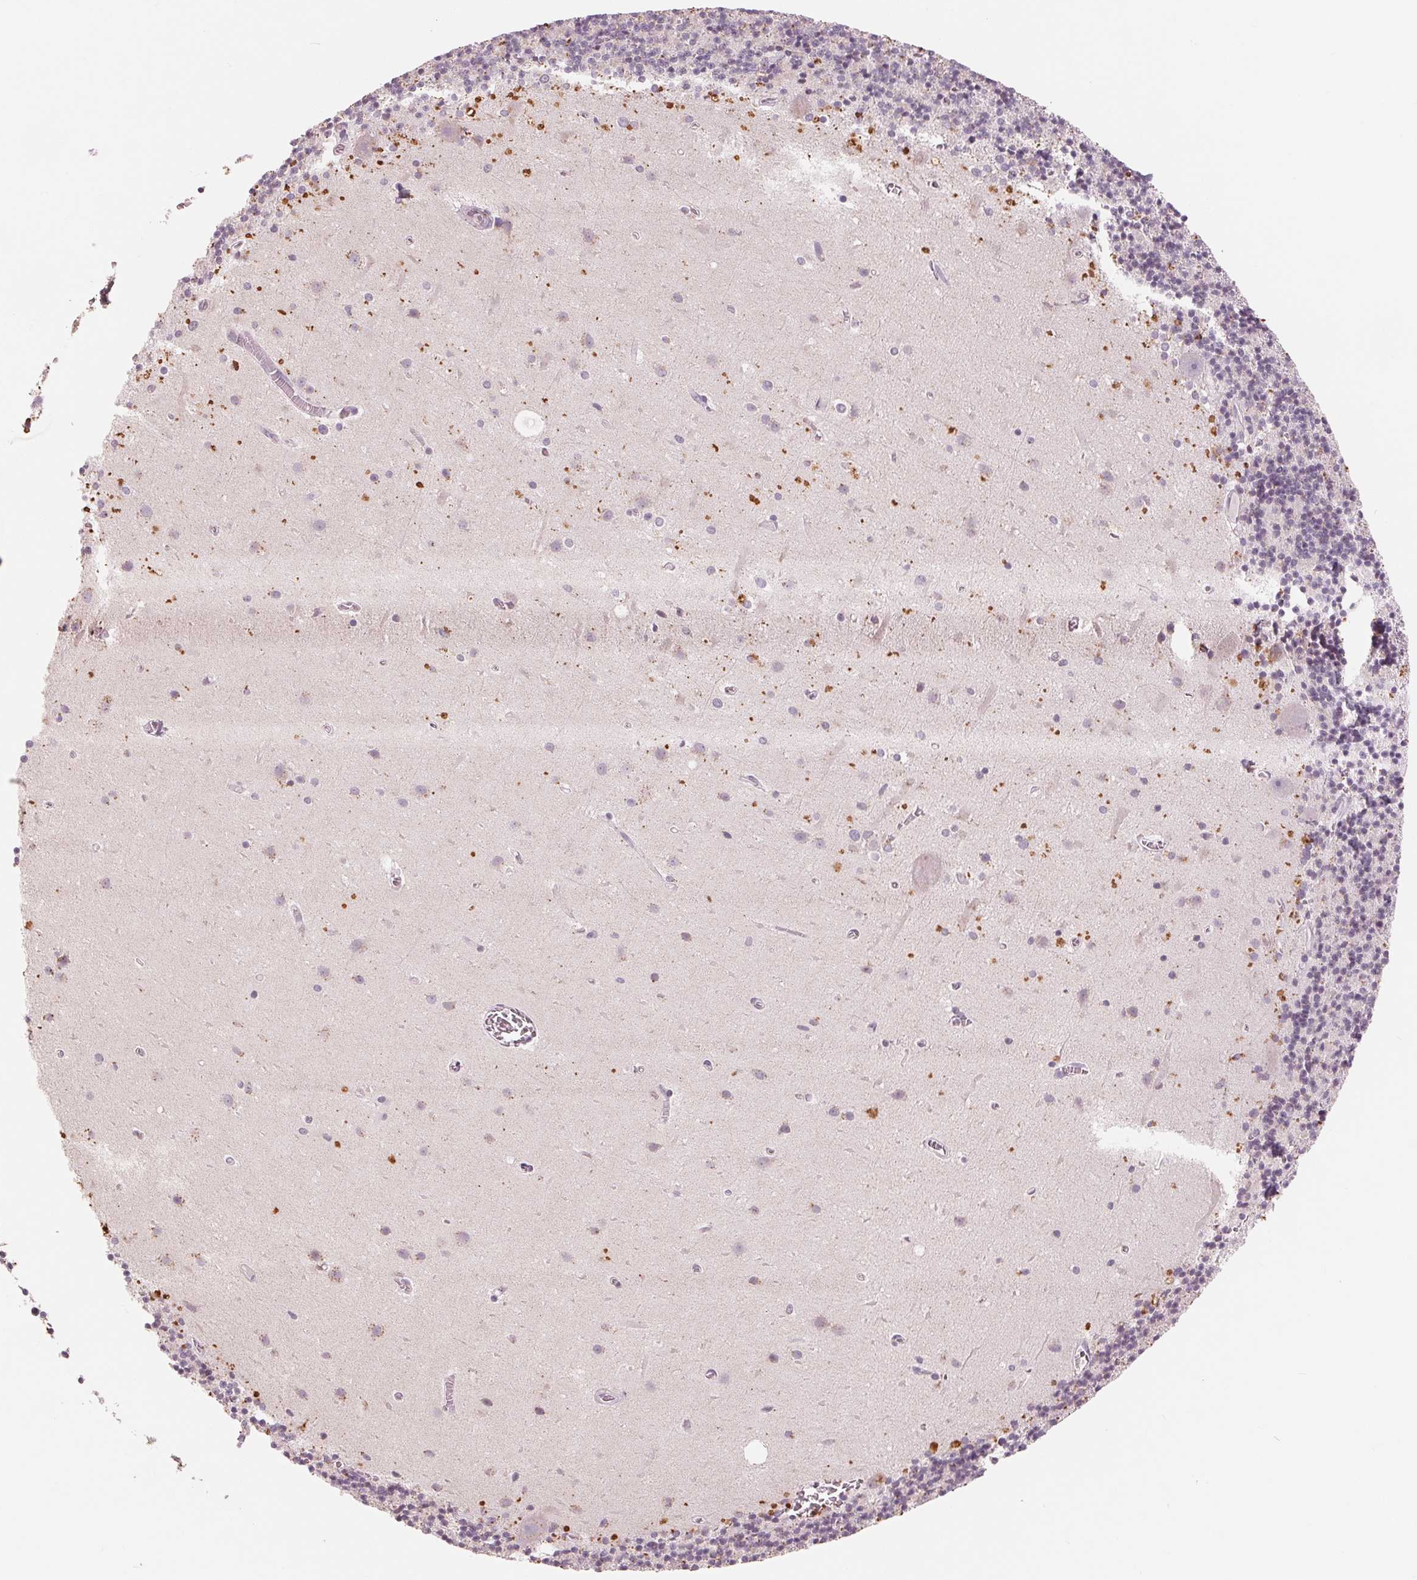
{"staining": {"intensity": "negative", "quantity": "none", "location": "none"}, "tissue": "cerebellum", "cell_type": "Cells in granular layer", "image_type": "normal", "snomed": [{"axis": "morphology", "description": "Normal tissue, NOS"}, {"axis": "topography", "description": "Cerebellum"}], "caption": "A photomicrograph of human cerebellum is negative for staining in cells in granular layer. (DAB immunohistochemistry (IHC) visualized using brightfield microscopy, high magnification).", "gene": "IL9R", "patient": {"sex": "male", "age": 70}}